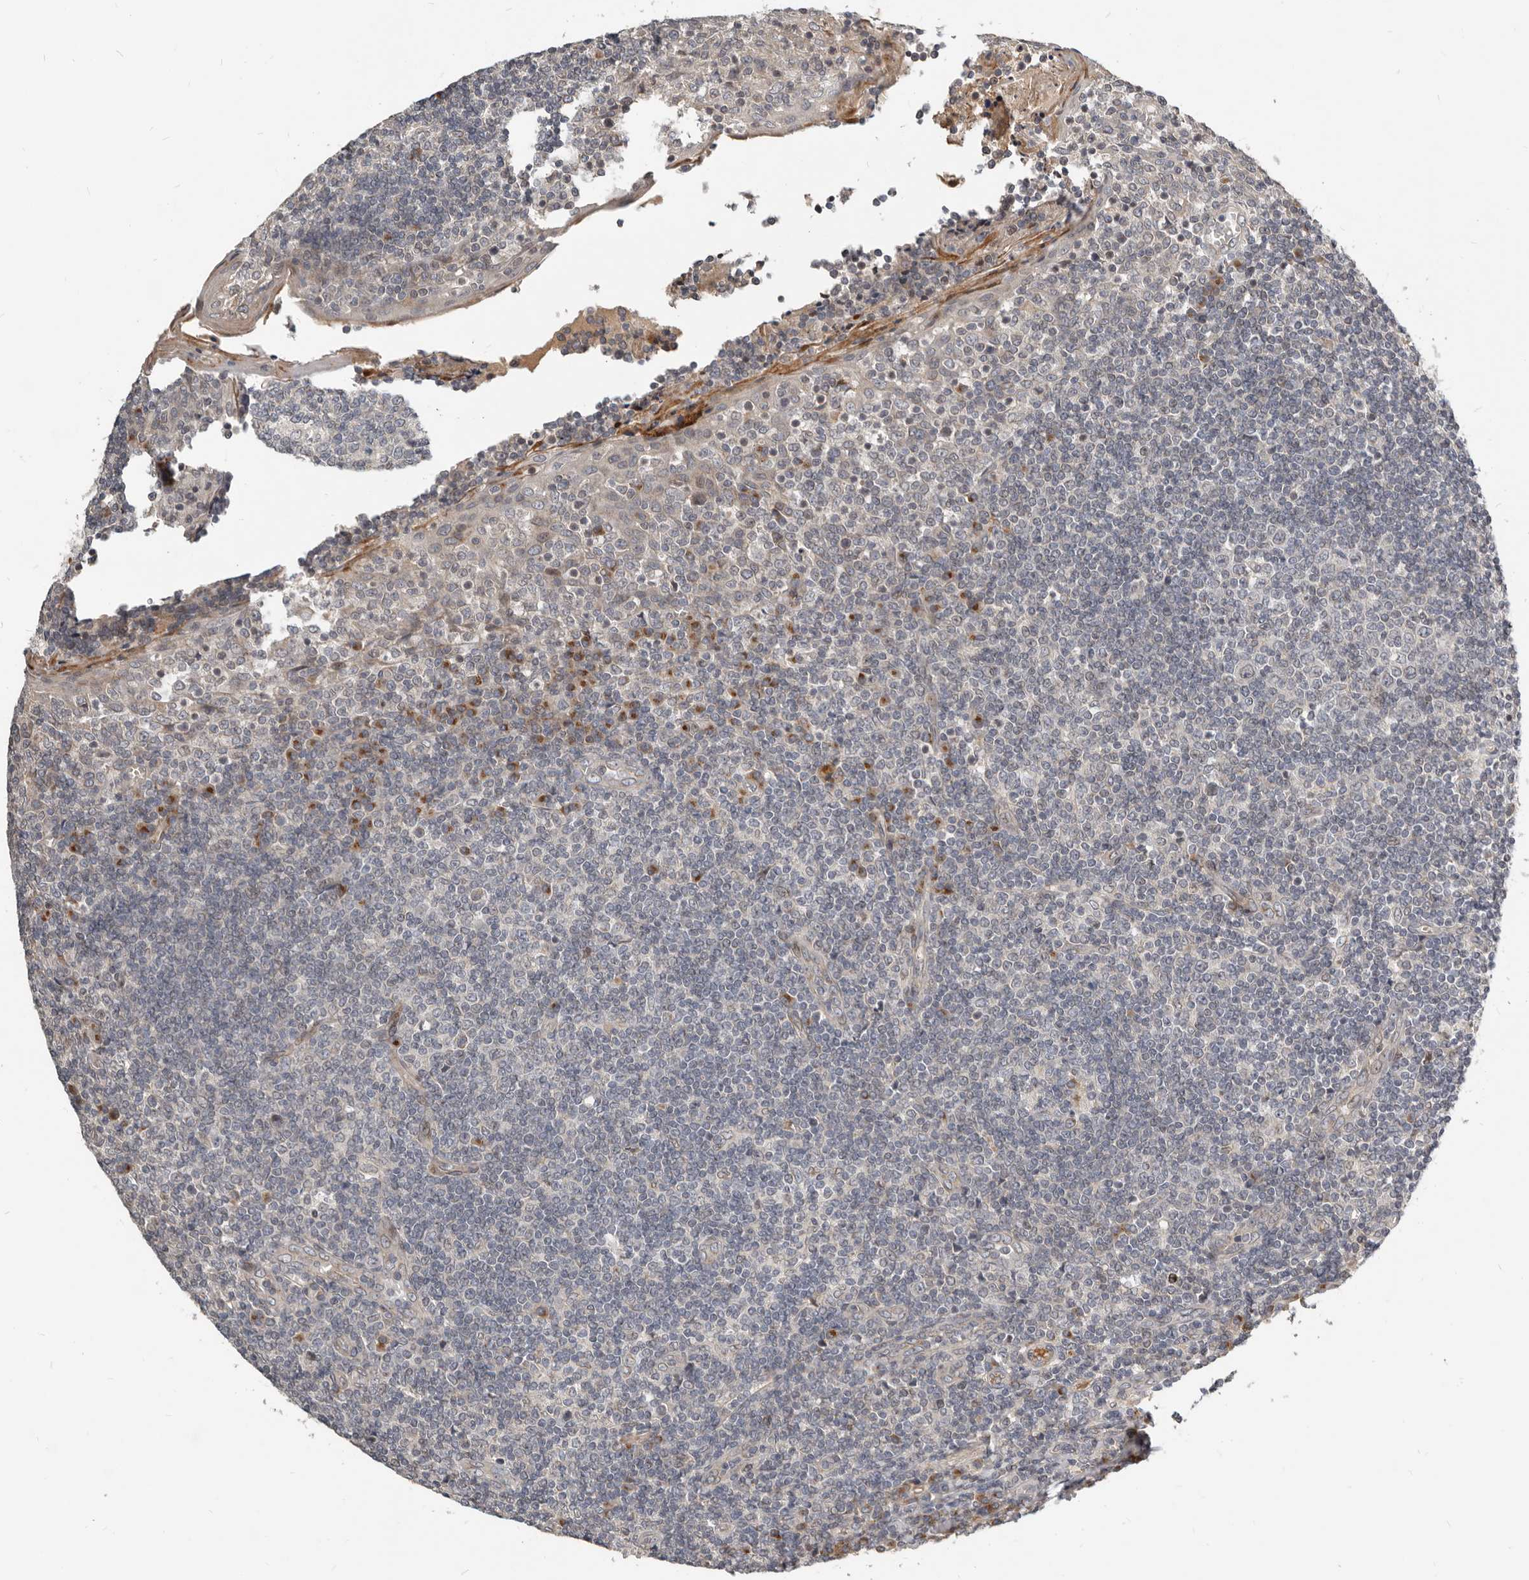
{"staining": {"intensity": "moderate", "quantity": "<25%", "location": "cytoplasmic/membranous"}, "tissue": "tonsil", "cell_type": "Germinal center cells", "image_type": "normal", "snomed": [{"axis": "morphology", "description": "Normal tissue, NOS"}, {"axis": "topography", "description": "Tonsil"}], "caption": "This is an image of IHC staining of unremarkable tonsil, which shows moderate positivity in the cytoplasmic/membranous of germinal center cells.", "gene": "NPY4R2", "patient": {"sex": "female", "age": 19}}